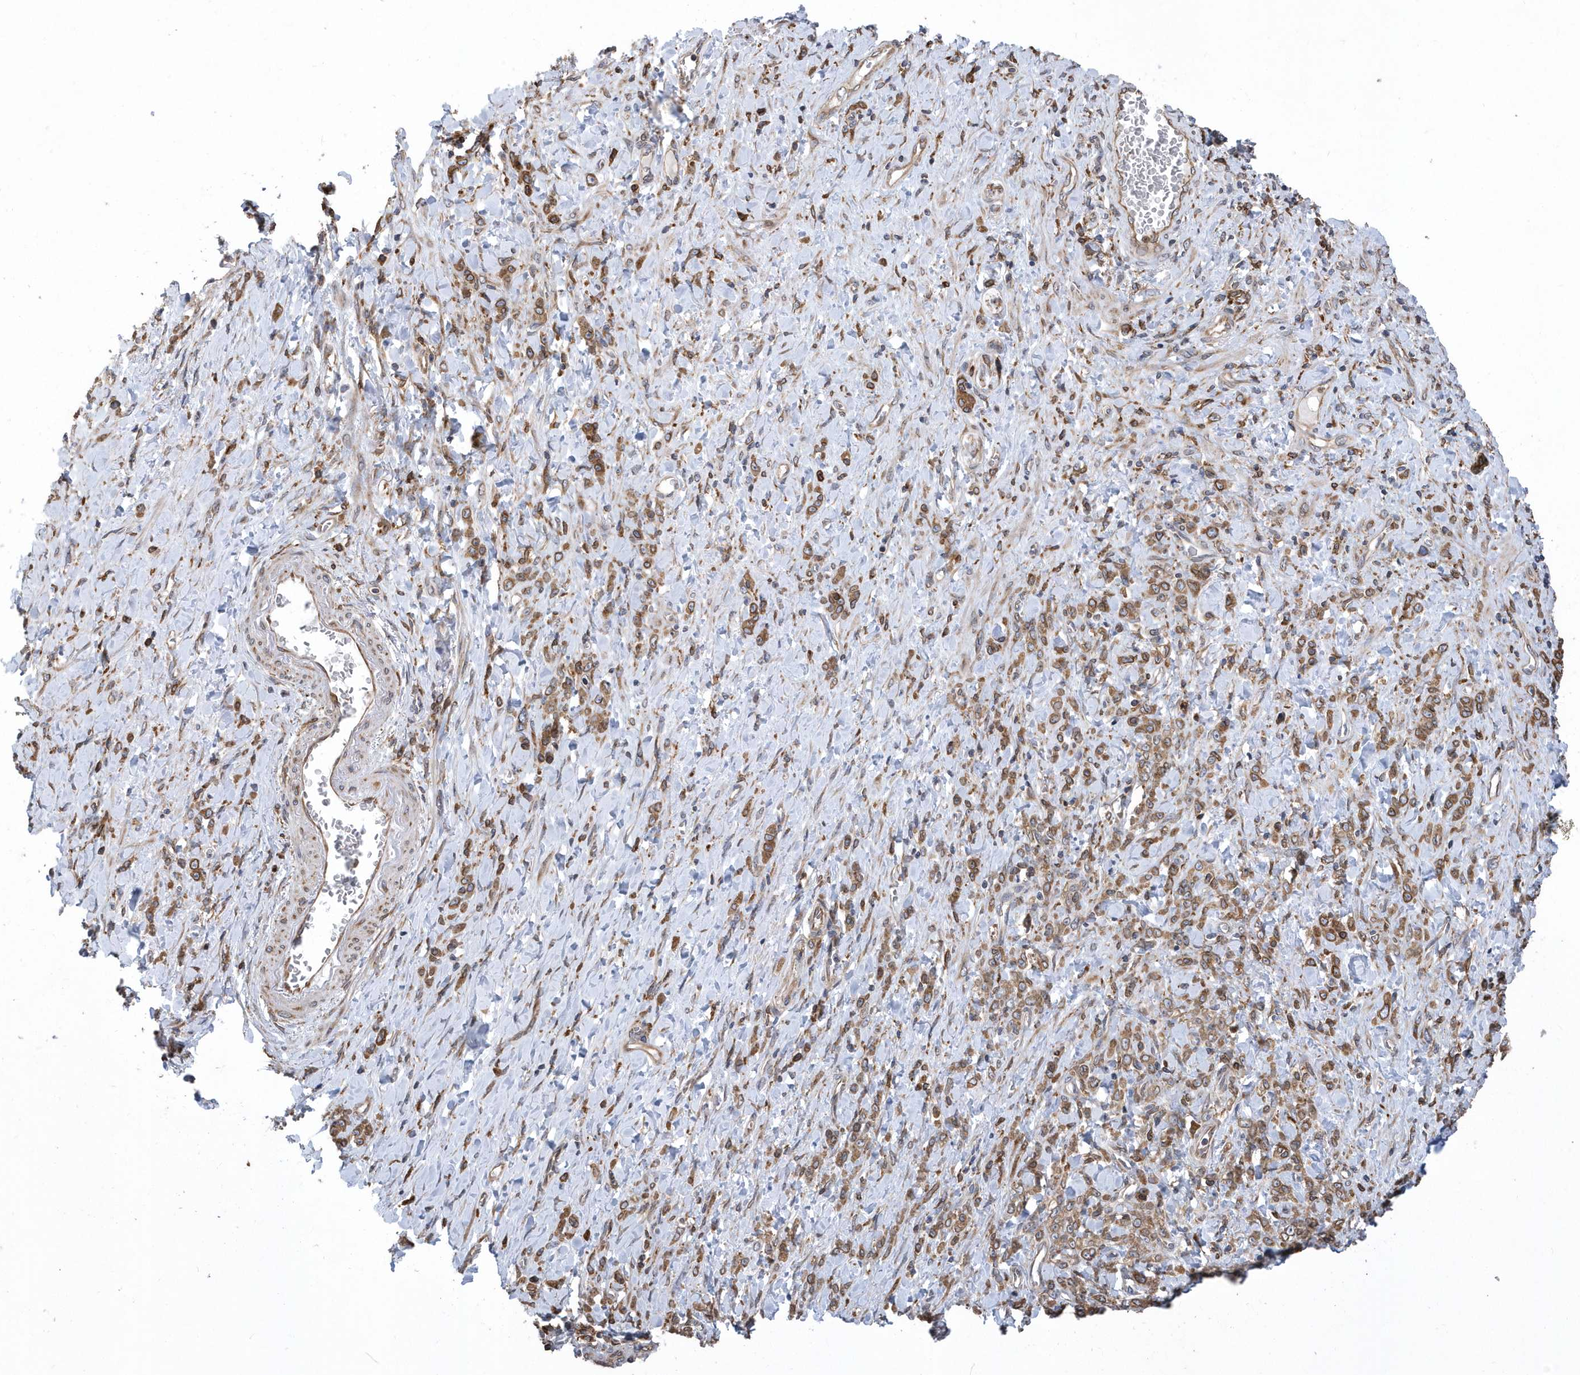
{"staining": {"intensity": "moderate", "quantity": ">75%", "location": "cytoplasmic/membranous"}, "tissue": "stomach cancer", "cell_type": "Tumor cells", "image_type": "cancer", "snomed": [{"axis": "morphology", "description": "Normal tissue, NOS"}, {"axis": "morphology", "description": "Adenocarcinoma, NOS"}, {"axis": "topography", "description": "Stomach"}], "caption": "Moderate cytoplasmic/membranous protein expression is seen in about >75% of tumor cells in stomach cancer (adenocarcinoma). The staining is performed using DAB (3,3'-diaminobenzidine) brown chromogen to label protein expression. The nuclei are counter-stained blue using hematoxylin.", "gene": "VAMP7", "patient": {"sex": "male", "age": 82}}